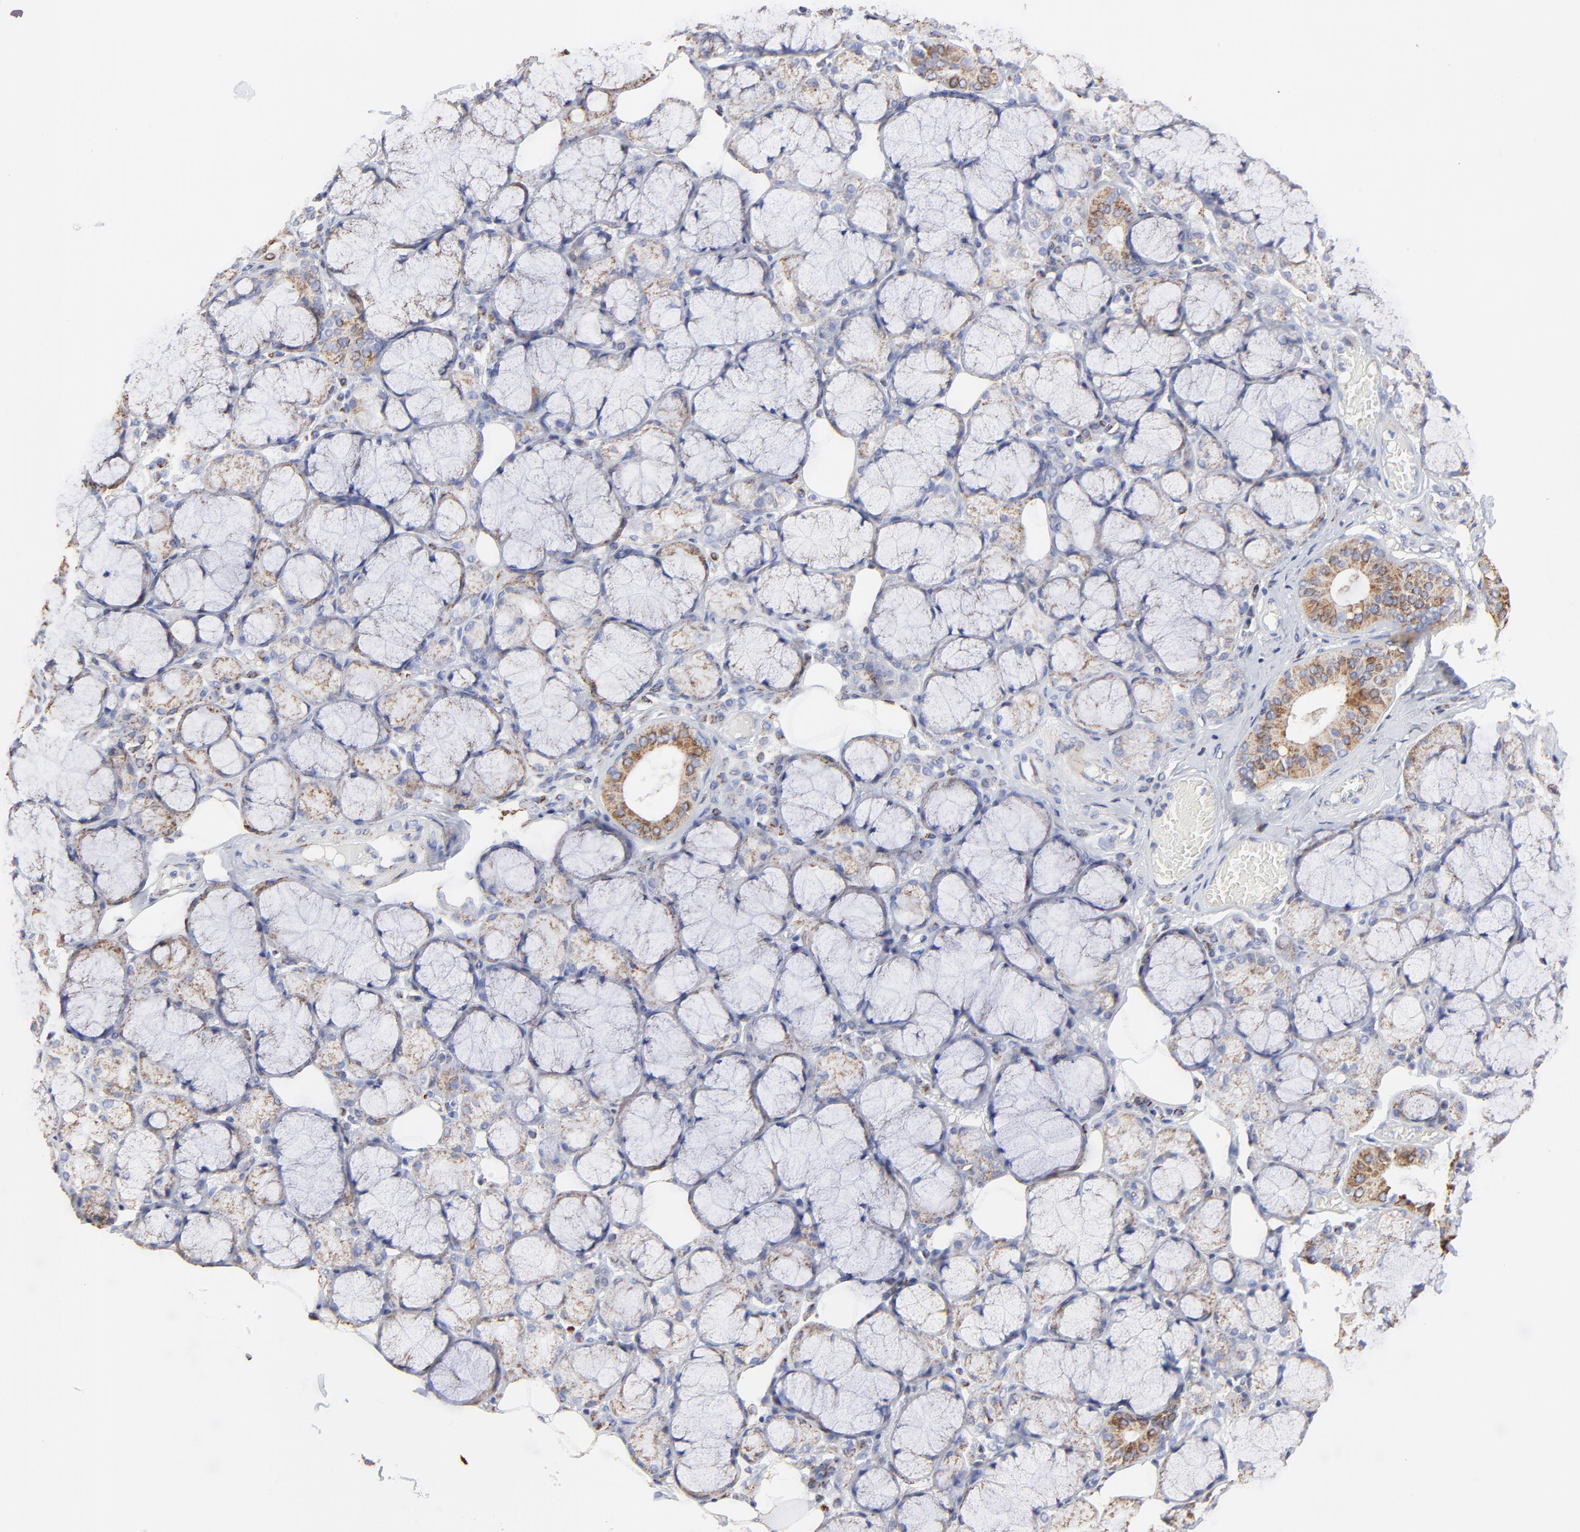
{"staining": {"intensity": "moderate", "quantity": "<25%", "location": "cytoplasmic/membranous"}, "tissue": "salivary gland", "cell_type": "Glandular cells", "image_type": "normal", "snomed": [{"axis": "morphology", "description": "Normal tissue, NOS"}, {"axis": "topography", "description": "Skeletal muscle"}, {"axis": "topography", "description": "Oral tissue"}, {"axis": "topography", "description": "Salivary gland"}, {"axis": "topography", "description": "Peripheral nerve tissue"}], "caption": "DAB (3,3'-diaminobenzidine) immunohistochemical staining of unremarkable salivary gland shows moderate cytoplasmic/membranous protein positivity in about <25% of glandular cells.", "gene": "PINK1", "patient": {"sex": "male", "age": 54}}